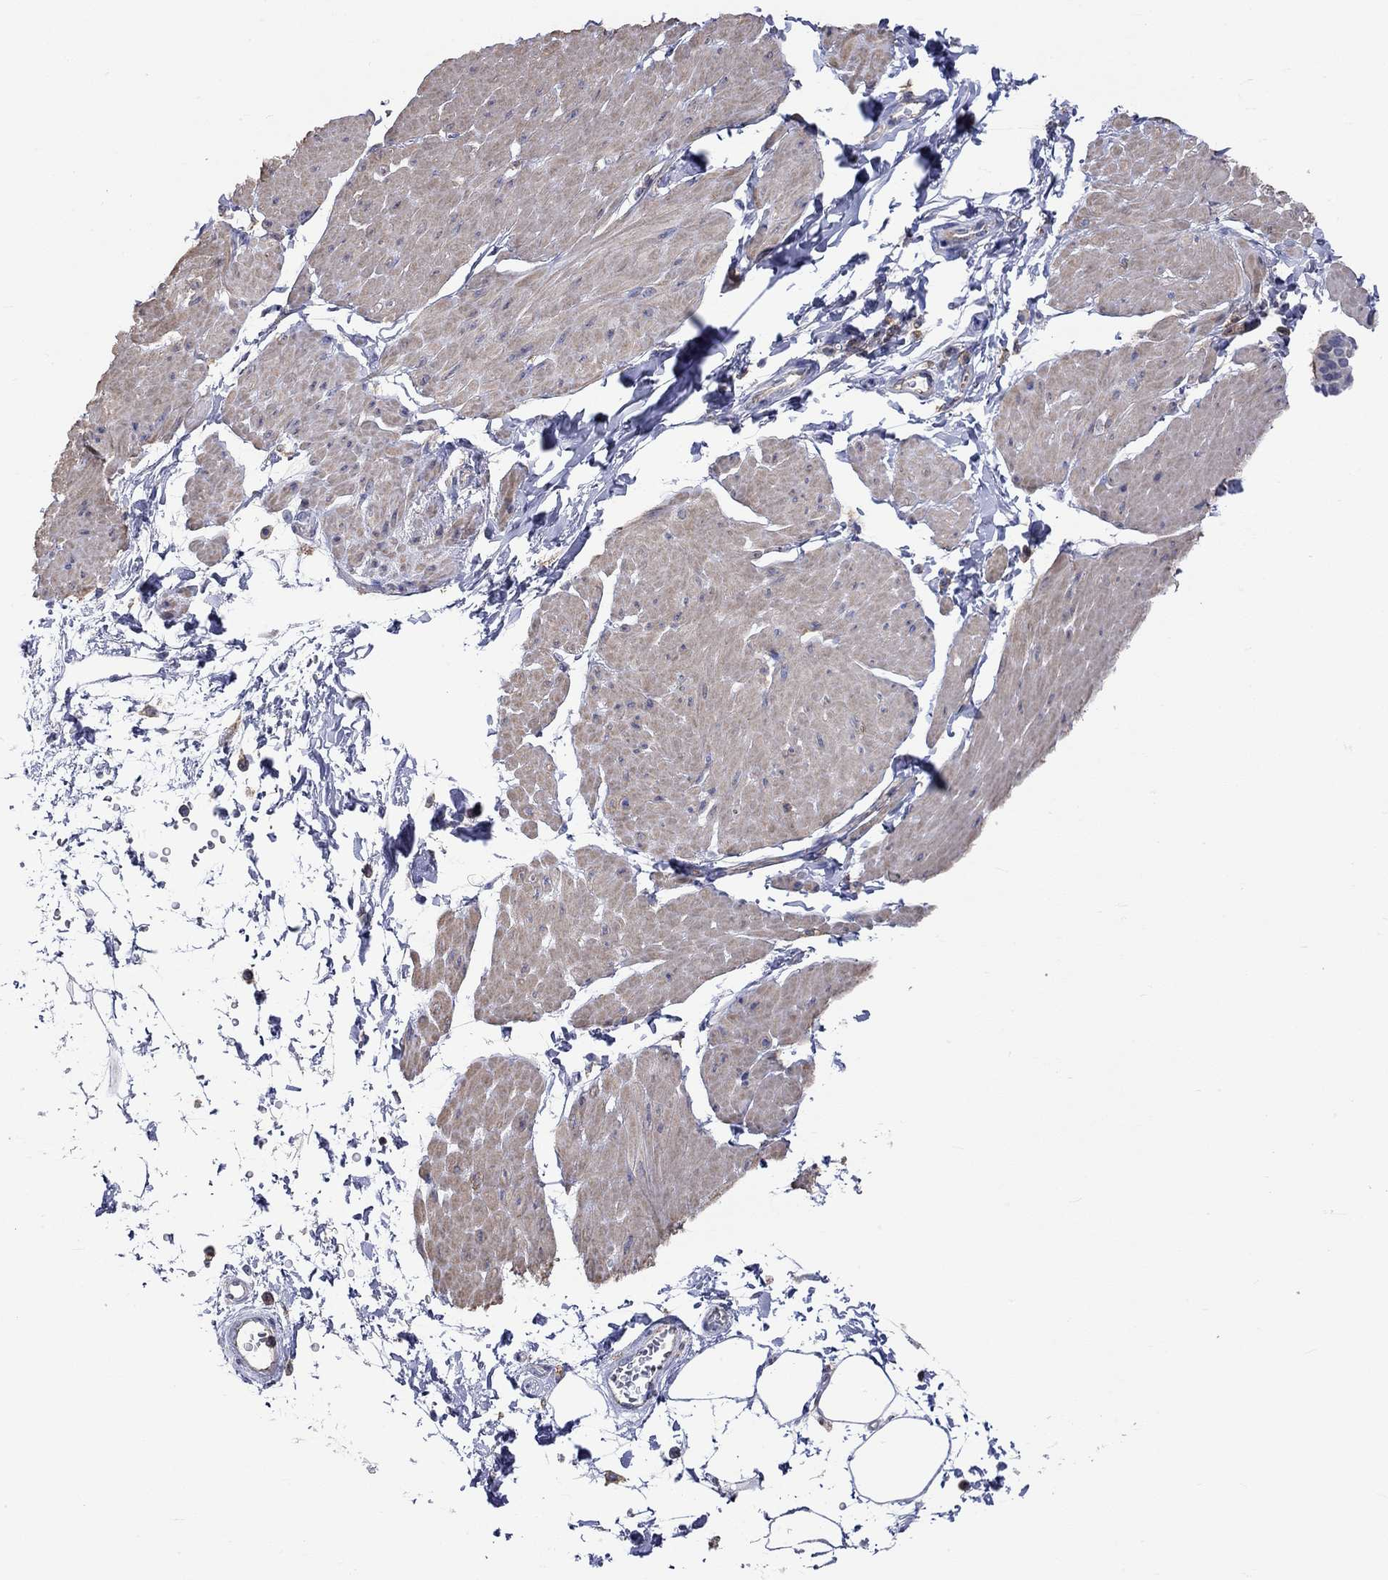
{"staining": {"intensity": "moderate", "quantity": "25%-75%", "location": "cytoplasmic/membranous"}, "tissue": "smooth muscle", "cell_type": "Smooth muscle cells", "image_type": "normal", "snomed": [{"axis": "morphology", "description": "Normal tissue, NOS"}, {"axis": "topography", "description": "Adipose tissue"}, {"axis": "topography", "description": "Smooth muscle"}, {"axis": "topography", "description": "Peripheral nerve tissue"}], "caption": "This is a histology image of immunohistochemistry staining of benign smooth muscle, which shows moderate expression in the cytoplasmic/membranous of smooth muscle cells.", "gene": "PCDHGA10", "patient": {"sex": "male", "age": 83}}